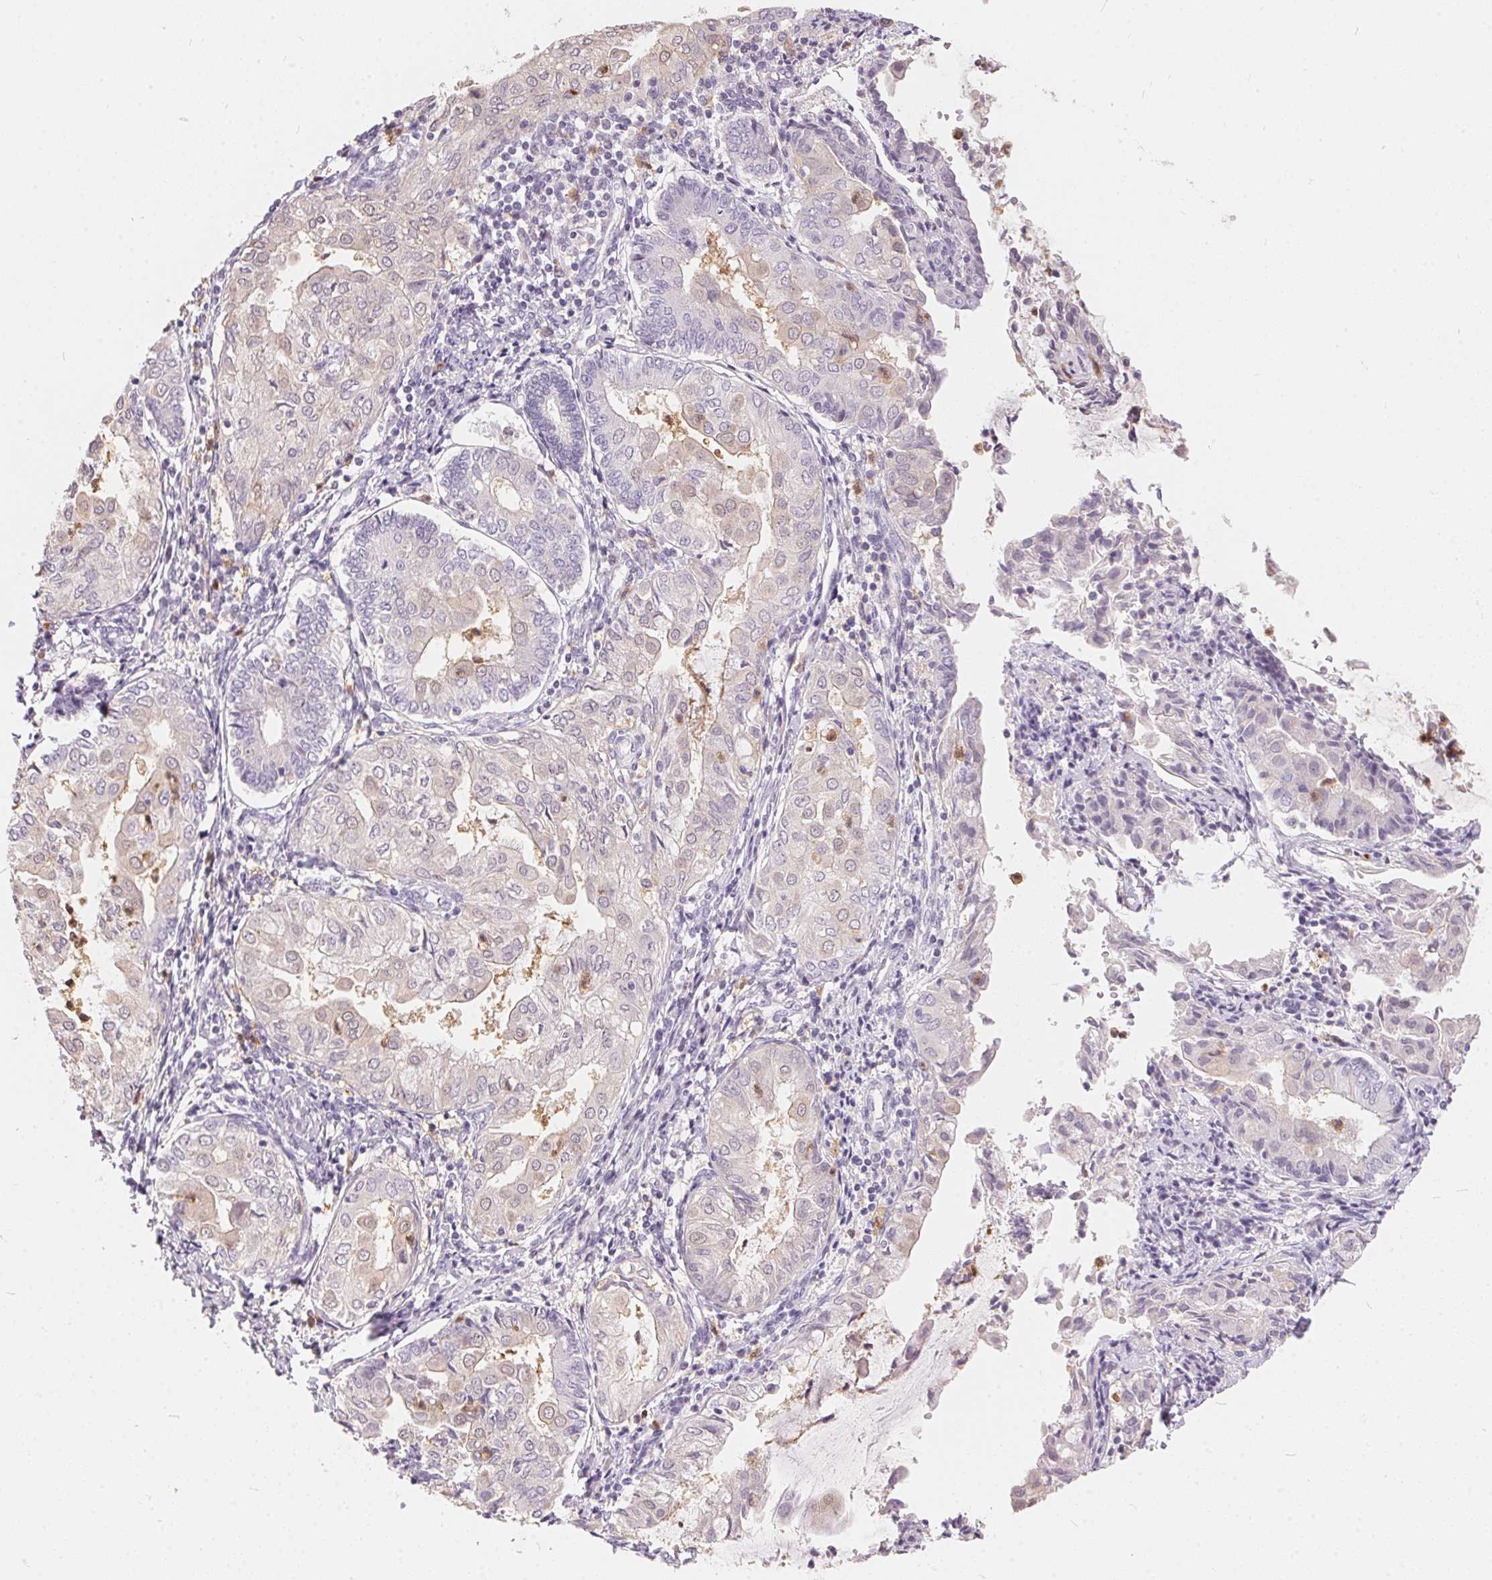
{"staining": {"intensity": "negative", "quantity": "none", "location": "none"}, "tissue": "endometrial cancer", "cell_type": "Tumor cells", "image_type": "cancer", "snomed": [{"axis": "morphology", "description": "Adenocarcinoma, NOS"}, {"axis": "topography", "description": "Endometrium"}], "caption": "This is an immunohistochemistry micrograph of human endometrial cancer (adenocarcinoma). There is no positivity in tumor cells.", "gene": "SERPINB1", "patient": {"sex": "female", "age": 68}}